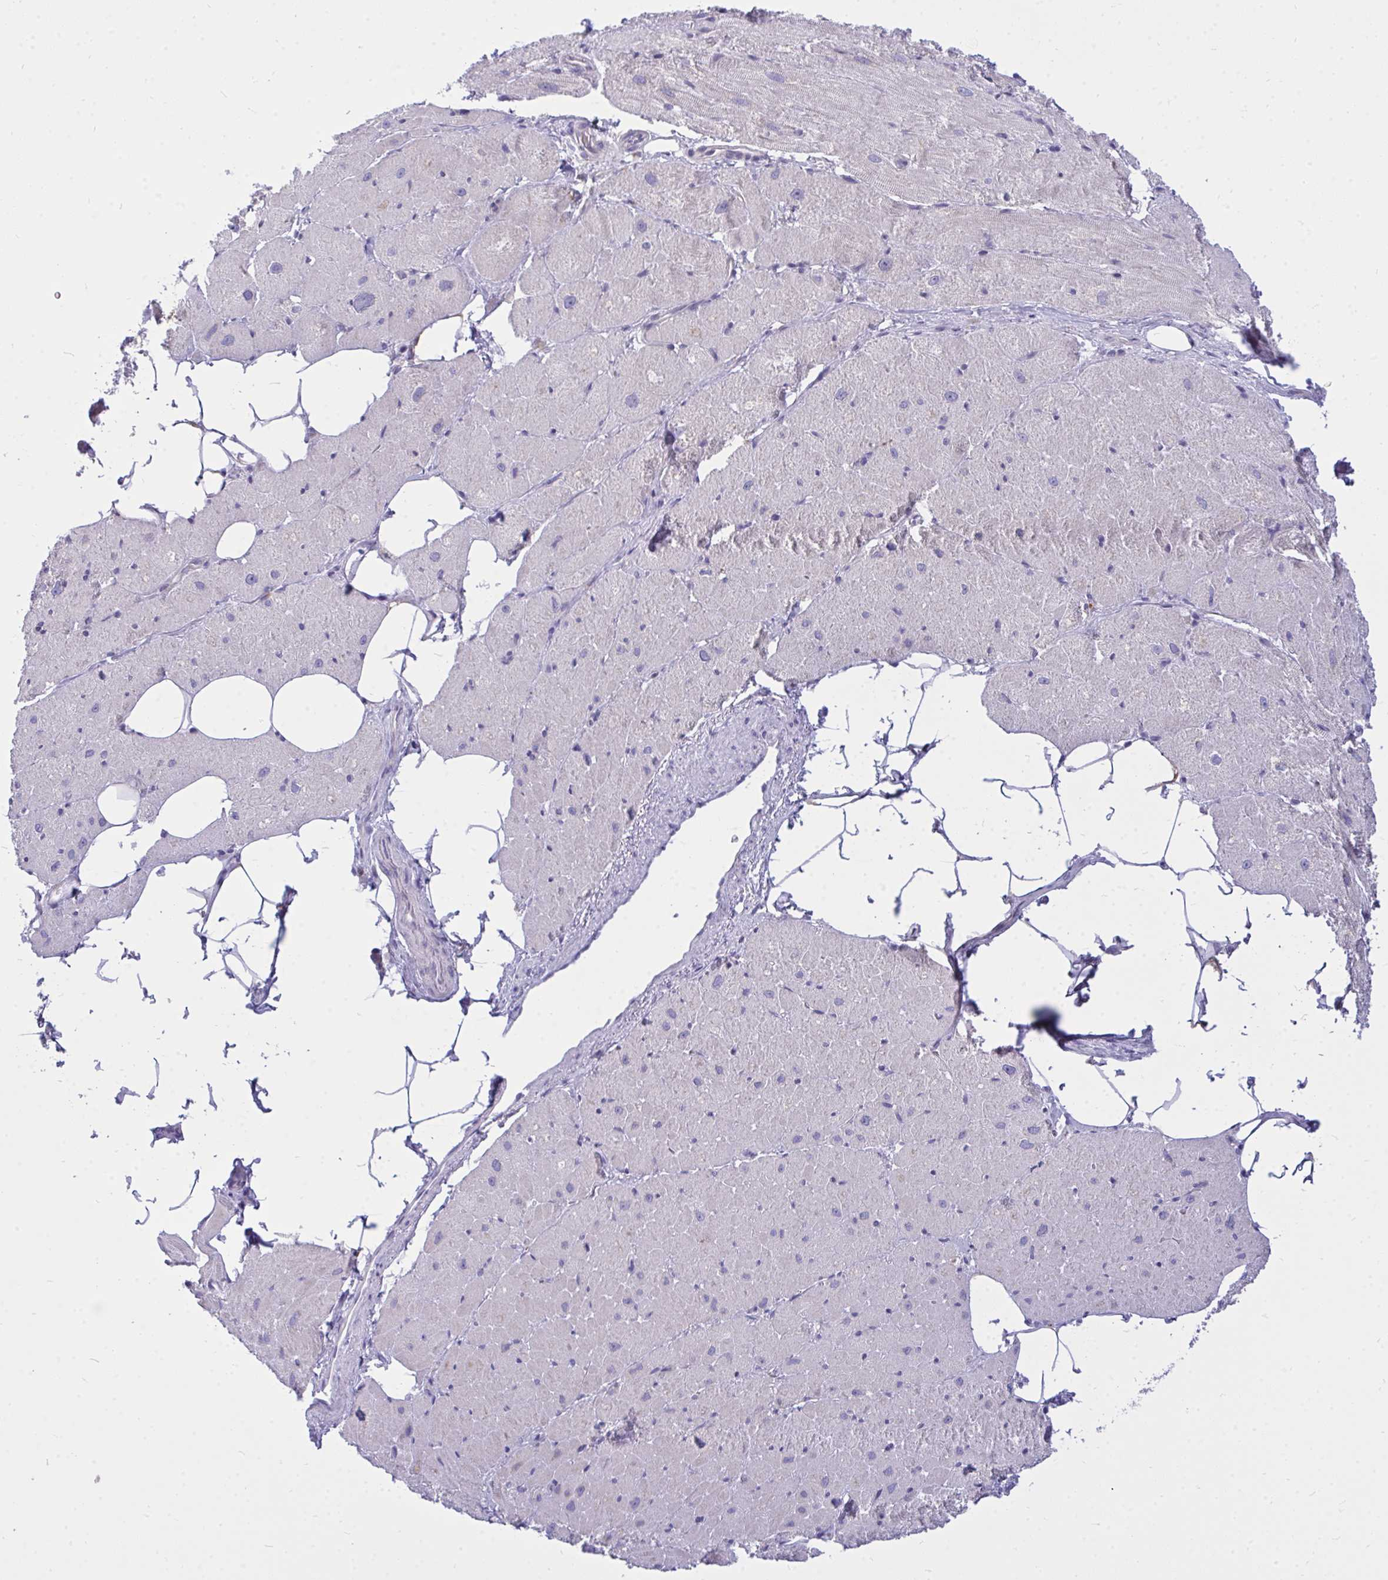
{"staining": {"intensity": "weak", "quantity": "<25%", "location": "cytoplasmic/membranous"}, "tissue": "heart muscle", "cell_type": "Cardiomyocytes", "image_type": "normal", "snomed": [{"axis": "morphology", "description": "Normal tissue, NOS"}, {"axis": "topography", "description": "Heart"}], "caption": "A high-resolution image shows IHC staining of benign heart muscle, which displays no significant staining in cardiomyocytes. (IHC, brightfield microscopy, high magnification).", "gene": "ZSCAN25", "patient": {"sex": "male", "age": 62}}